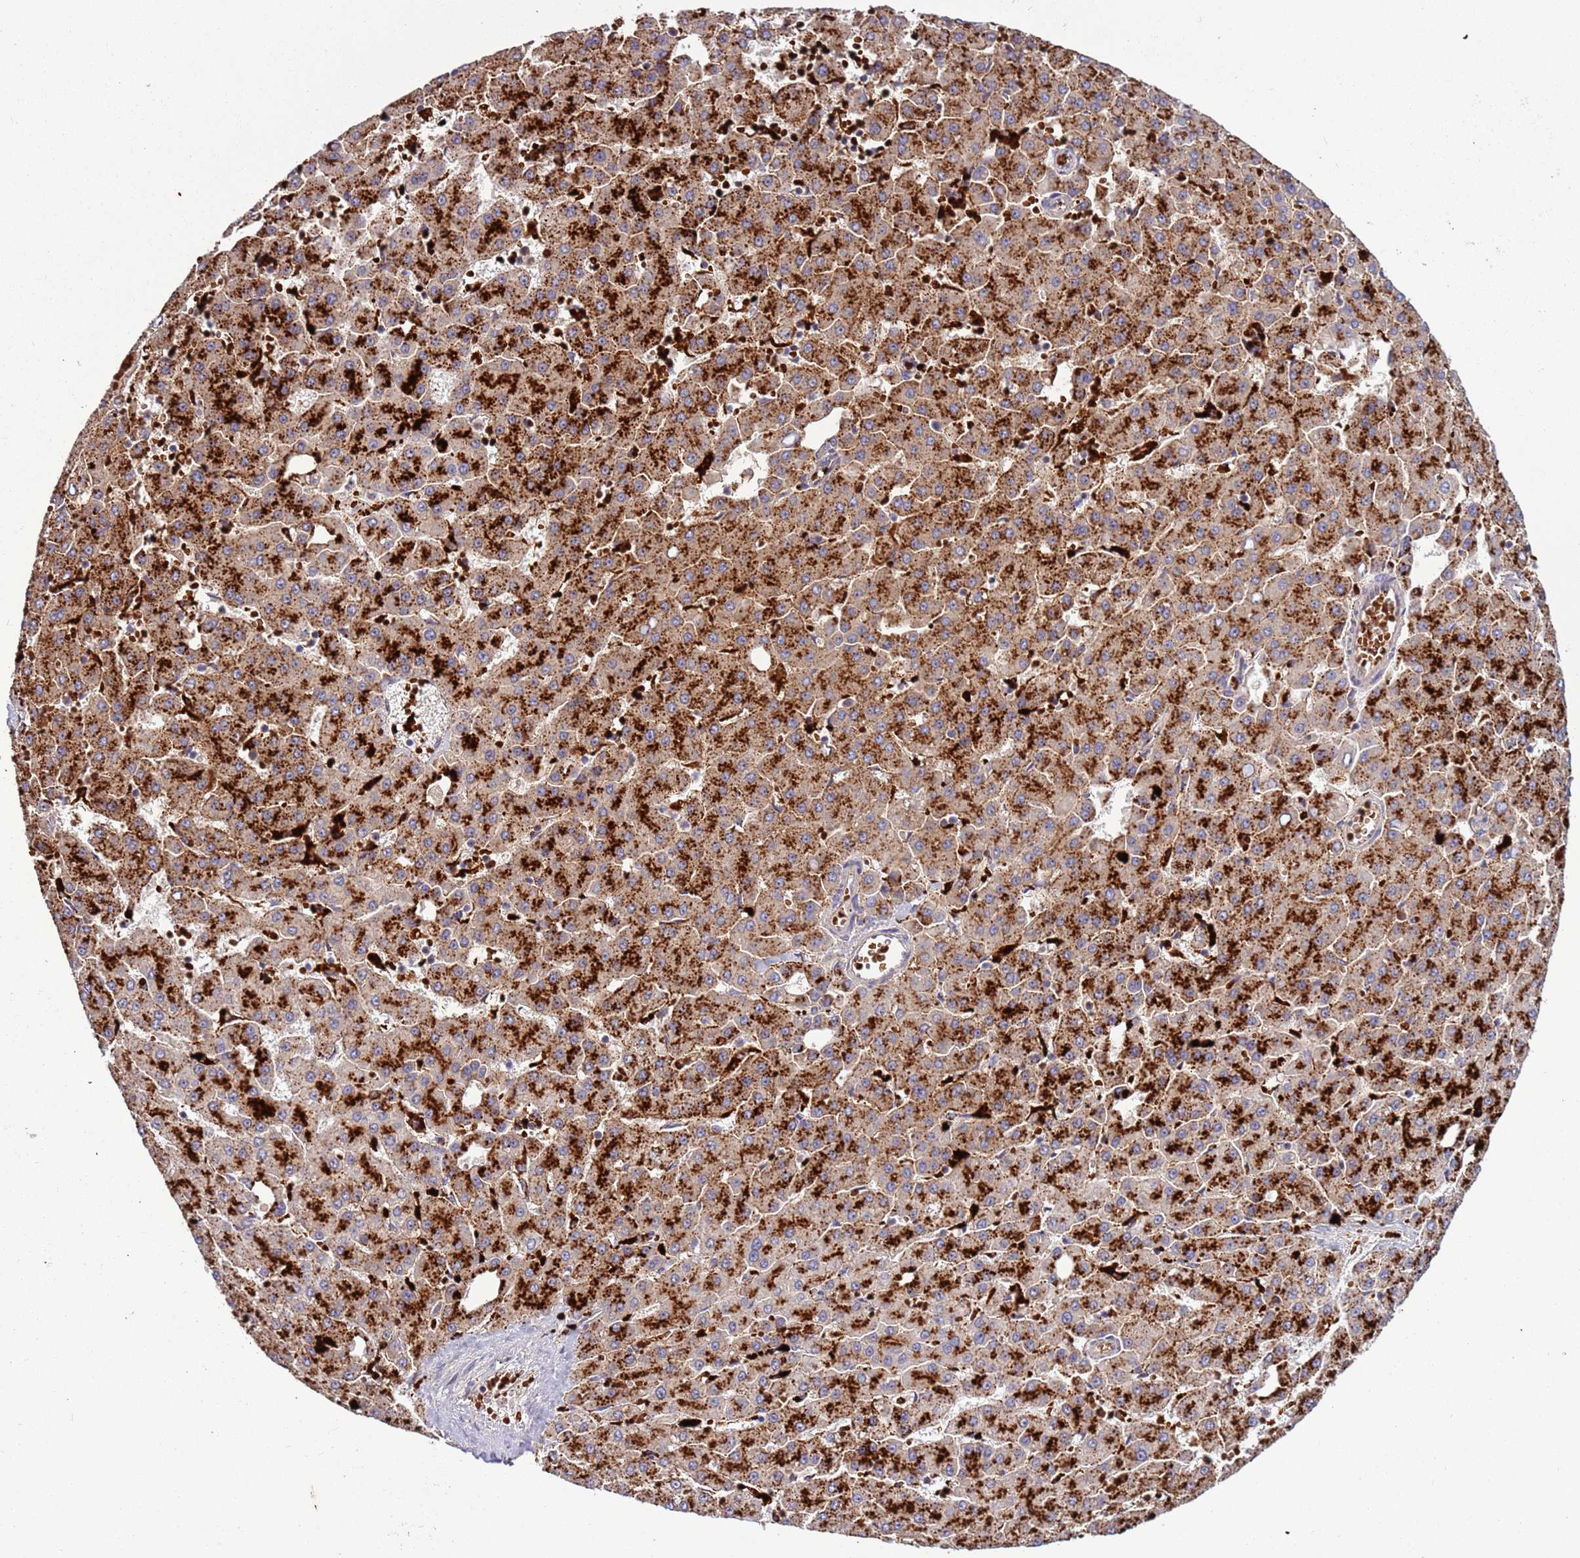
{"staining": {"intensity": "strong", "quantity": ">75%", "location": "cytoplasmic/membranous"}, "tissue": "liver cancer", "cell_type": "Tumor cells", "image_type": "cancer", "snomed": [{"axis": "morphology", "description": "Carcinoma, Hepatocellular, NOS"}, {"axis": "topography", "description": "Liver"}], "caption": "A high-resolution micrograph shows IHC staining of liver cancer, which reveals strong cytoplasmic/membranous positivity in approximately >75% of tumor cells.", "gene": "VPS36", "patient": {"sex": "male", "age": 47}}